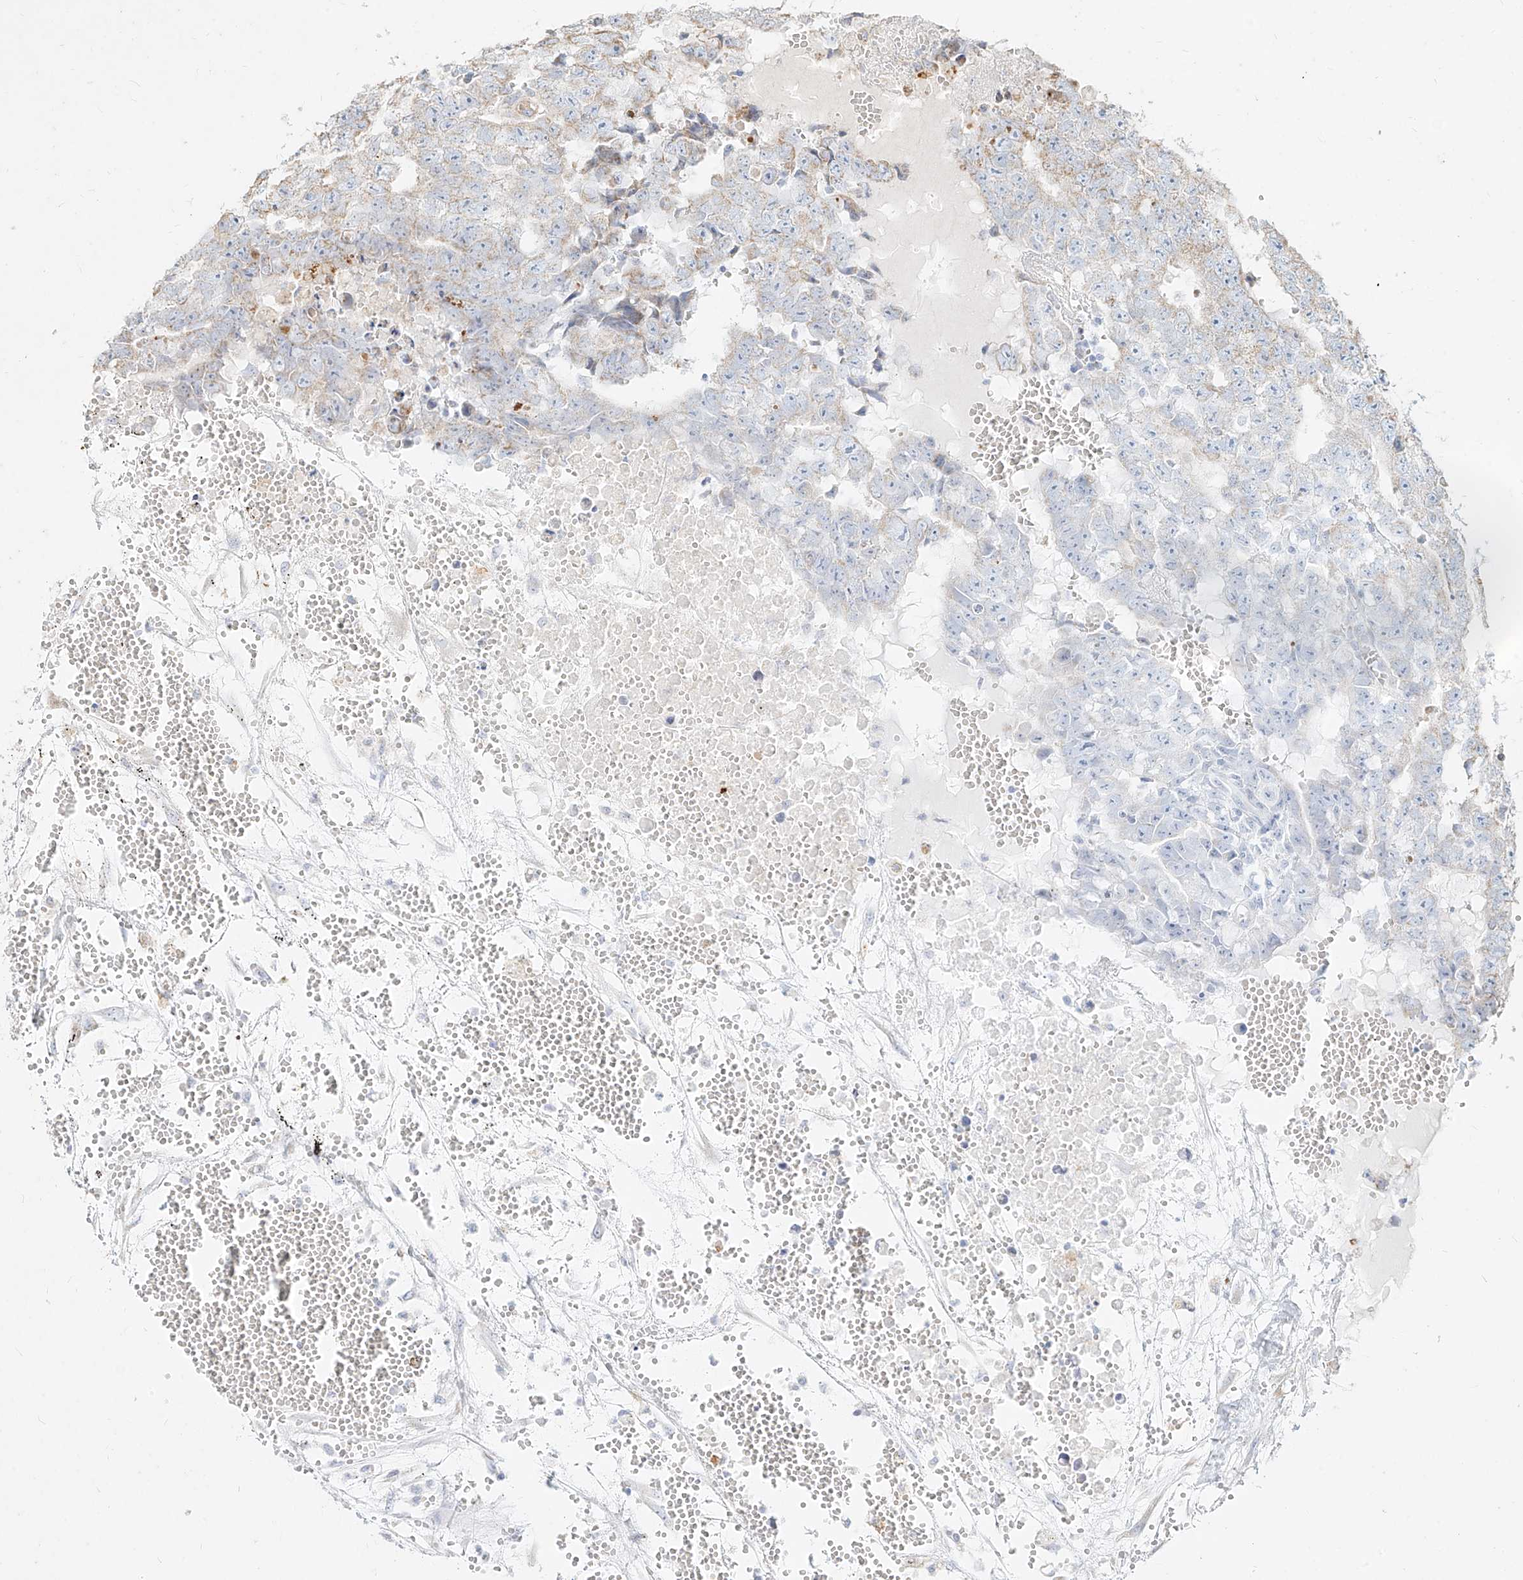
{"staining": {"intensity": "weak", "quantity": "<25%", "location": "cytoplasmic/membranous"}, "tissue": "testis cancer", "cell_type": "Tumor cells", "image_type": "cancer", "snomed": [{"axis": "morphology", "description": "Carcinoma, Embryonal, NOS"}, {"axis": "topography", "description": "Testis"}], "caption": "This is an immunohistochemistry histopathology image of testis cancer. There is no expression in tumor cells.", "gene": "MTX2", "patient": {"sex": "male", "age": 25}}